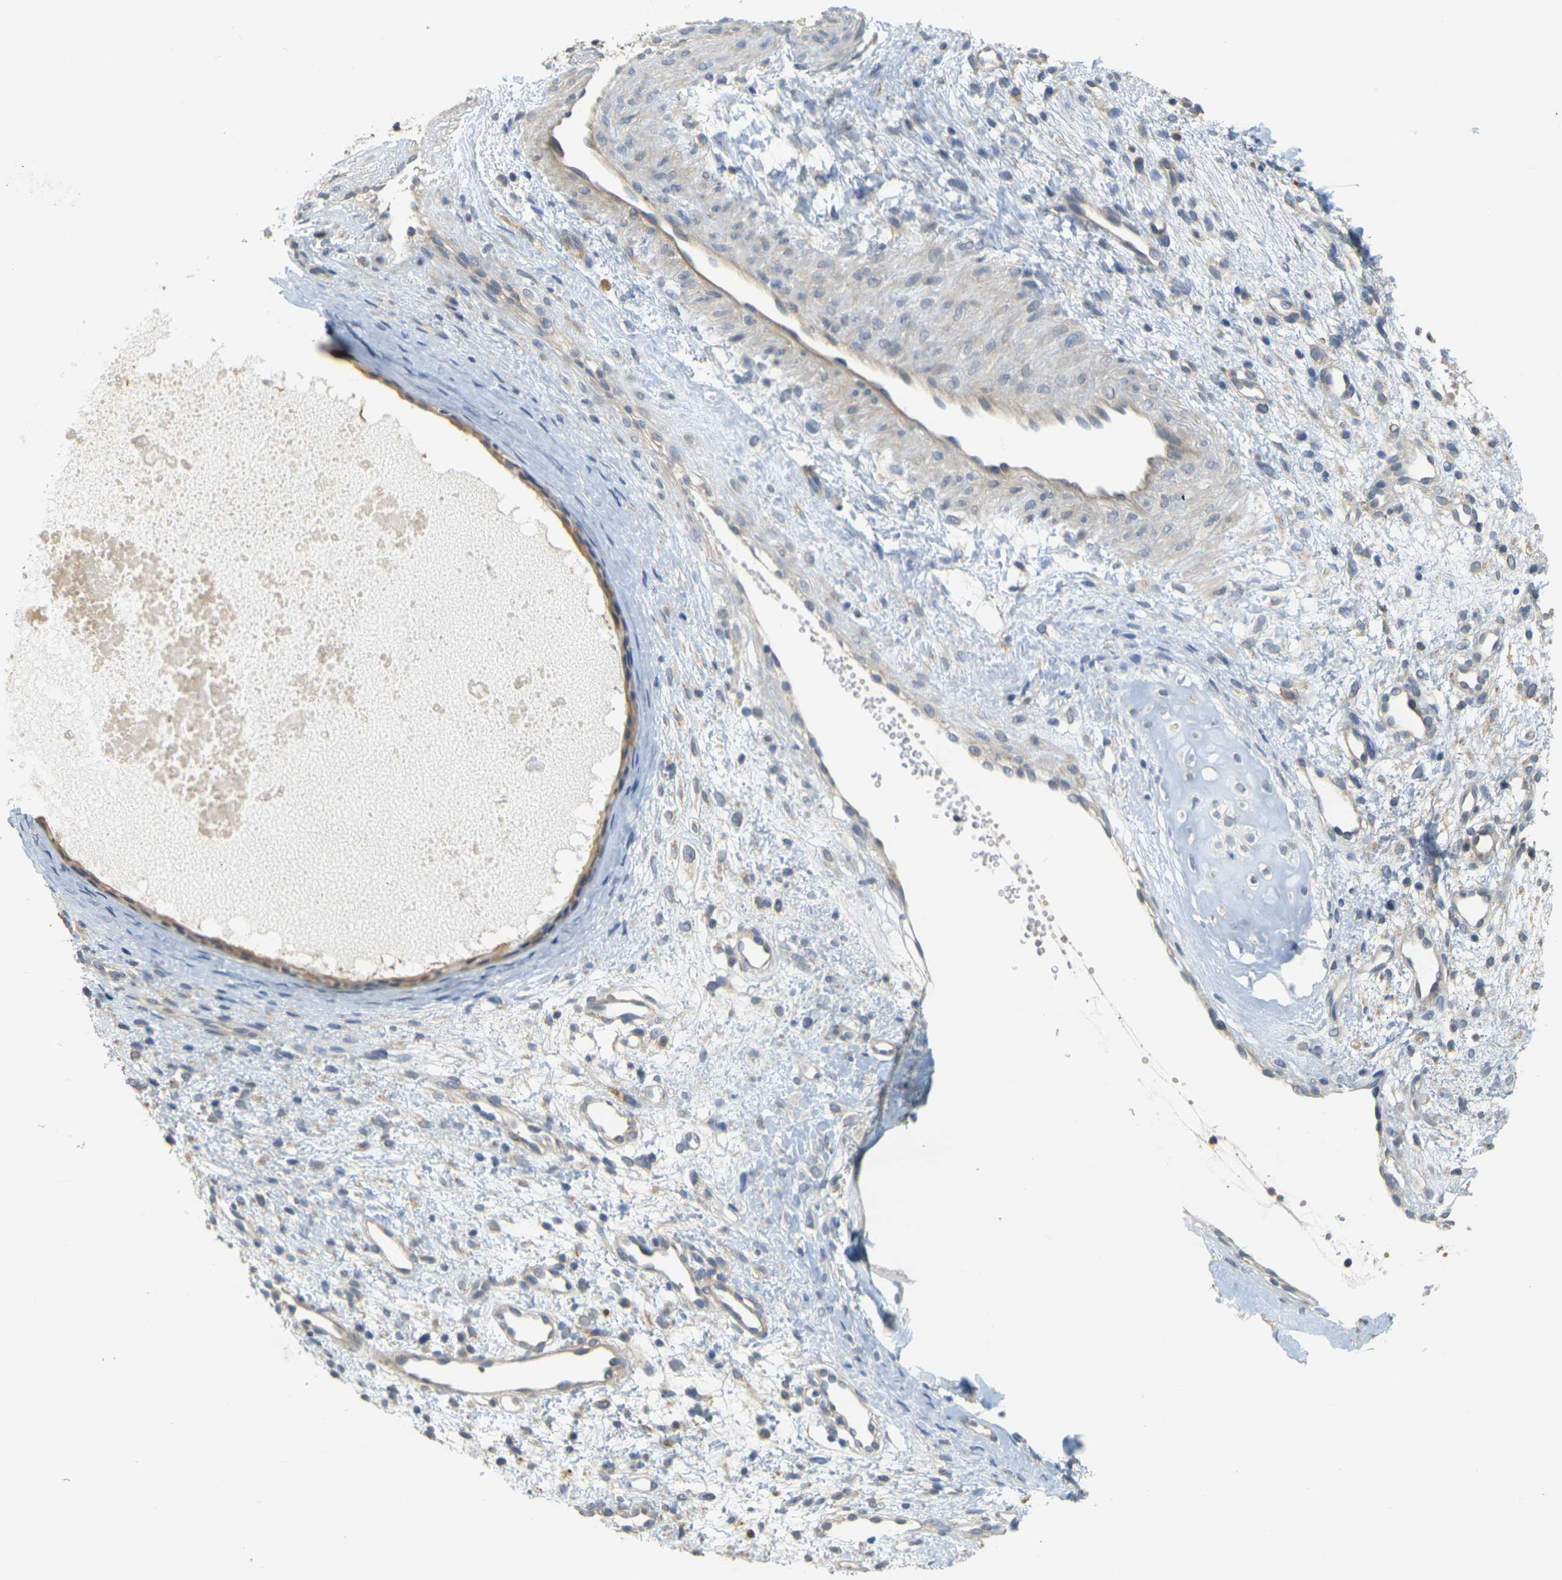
{"staining": {"intensity": "moderate", "quantity": ">75%", "location": "cytoplasmic/membranous"}, "tissue": "nasopharynx", "cell_type": "Respiratory epithelial cells", "image_type": "normal", "snomed": [{"axis": "morphology", "description": "Normal tissue, NOS"}, {"axis": "topography", "description": "Nasopharynx"}], "caption": "This micrograph exhibits immunohistochemistry (IHC) staining of unremarkable human nasopharynx, with medium moderate cytoplasmic/membranous expression in approximately >75% of respiratory epithelial cells.", "gene": "GDAP1", "patient": {"sex": "male", "age": 22}}